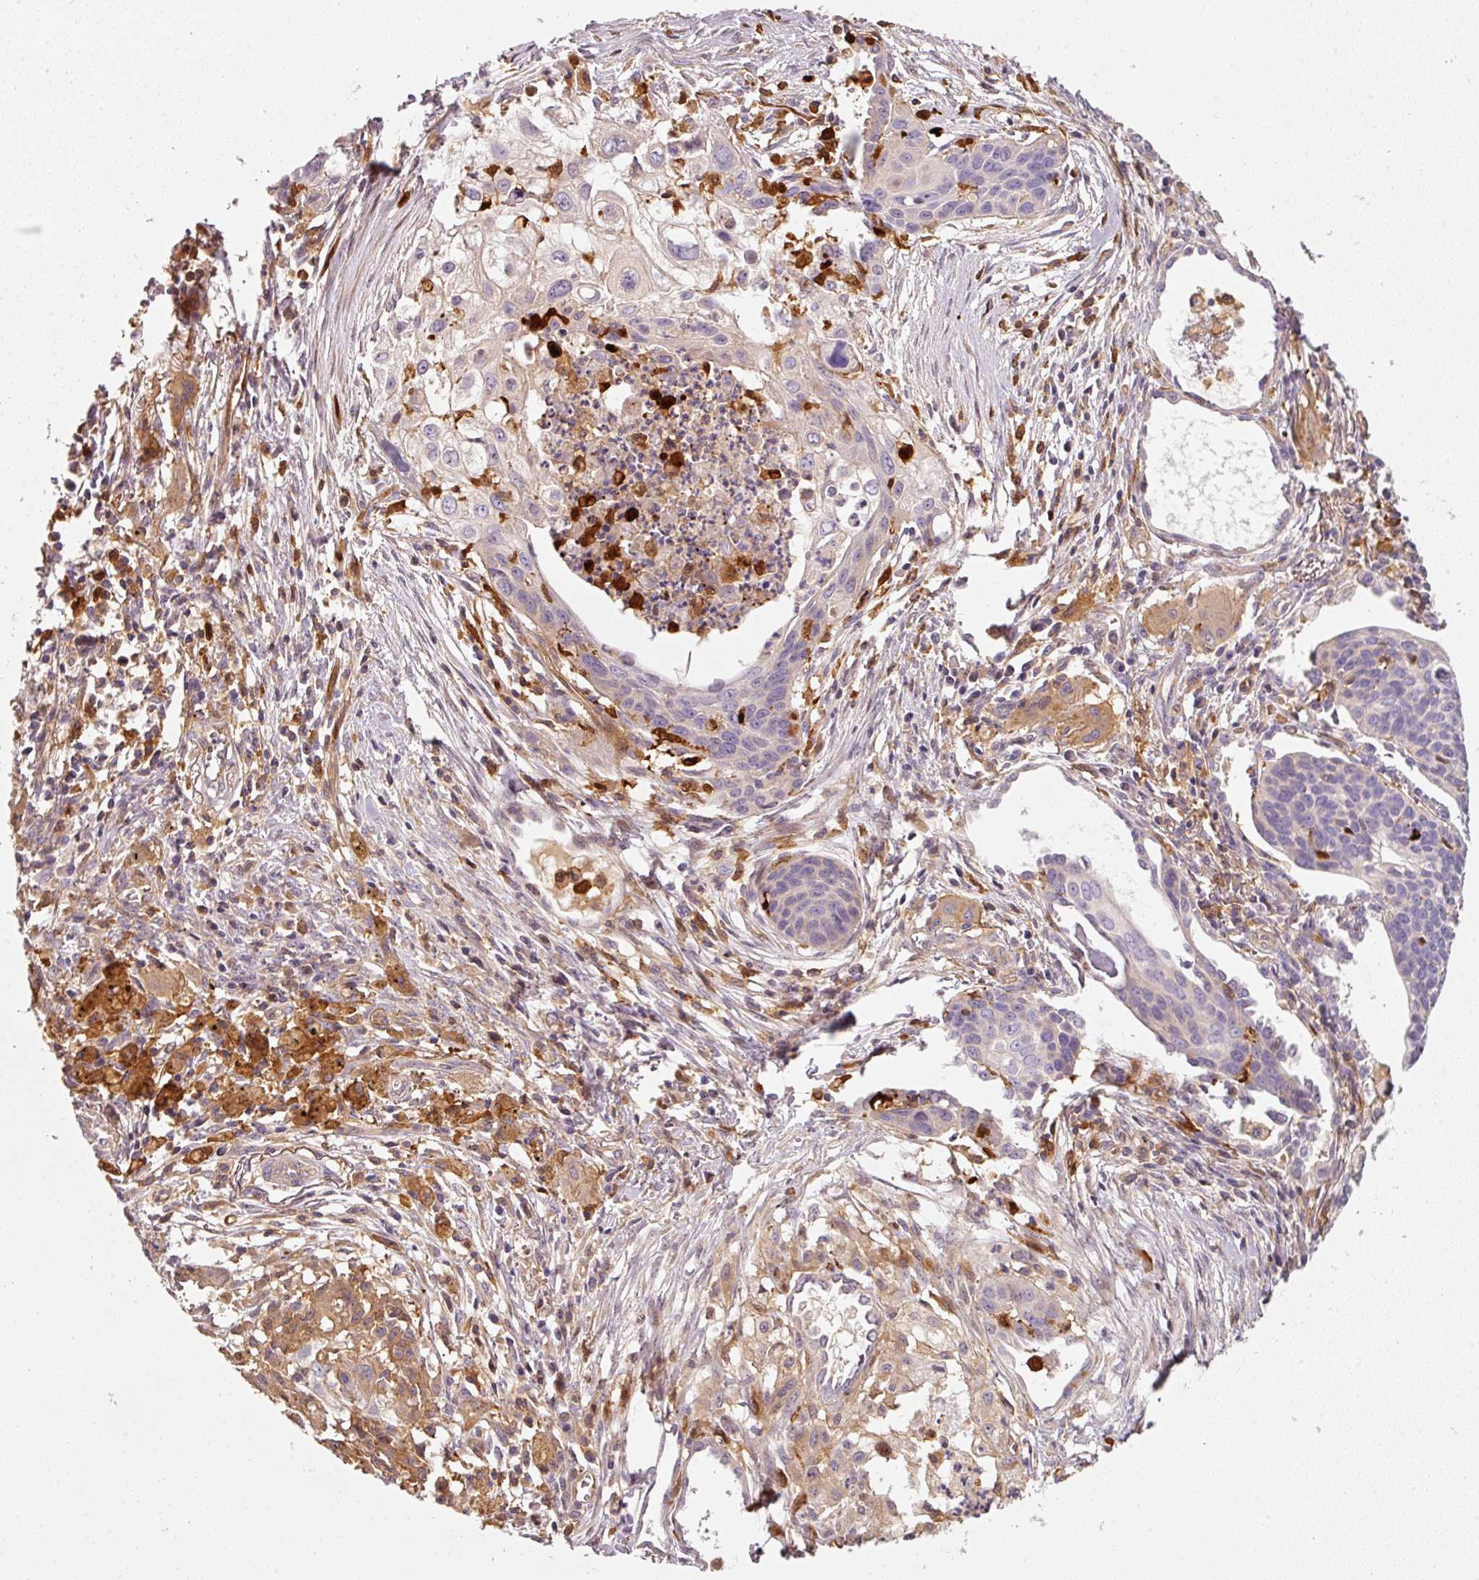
{"staining": {"intensity": "negative", "quantity": "none", "location": "none"}, "tissue": "lung cancer", "cell_type": "Tumor cells", "image_type": "cancer", "snomed": [{"axis": "morphology", "description": "Squamous cell carcinoma, NOS"}, {"axis": "topography", "description": "Lung"}], "caption": "Human lung cancer (squamous cell carcinoma) stained for a protein using IHC shows no expression in tumor cells.", "gene": "IQGAP2", "patient": {"sex": "male", "age": 71}}